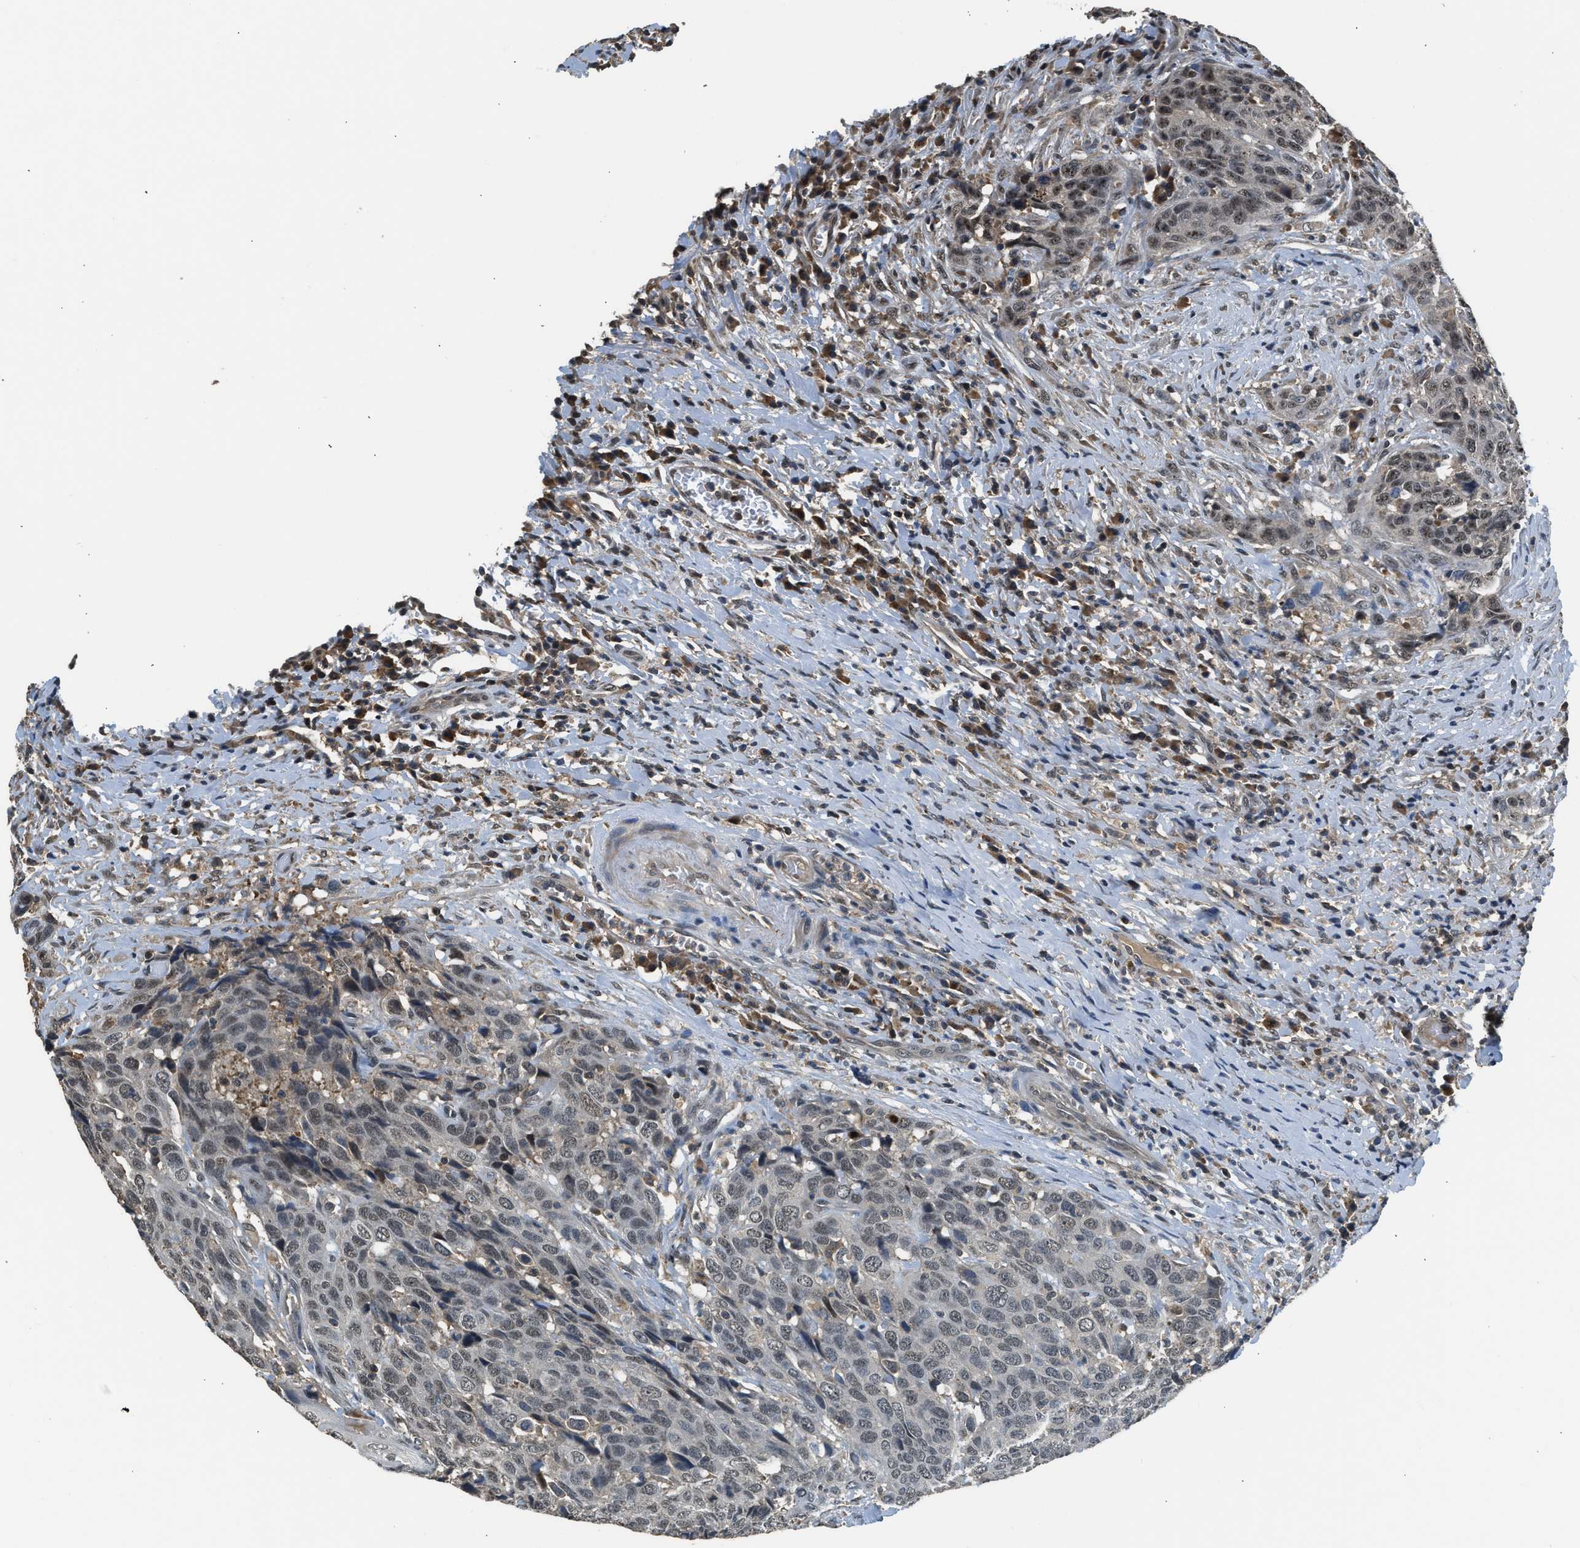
{"staining": {"intensity": "weak", "quantity": "25%-75%", "location": "nuclear"}, "tissue": "head and neck cancer", "cell_type": "Tumor cells", "image_type": "cancer", "snomed": [{"axis": "morphology", "description": "Squamous cell carcinoma, NOS"}, {"axis": "topography", "description": "Head-Neck"}], "caption": "Immunohistochemical staining of head and neck cancer (squamous cell carcinoma) shows low levels of weak nuclear staining in approximately 25%-75% of tumor cells. (Brightfield microscopy of DAB IHC at high magnification).", "gene": "SLC15A4", "patient": {"sex": "male", "age": 66}}